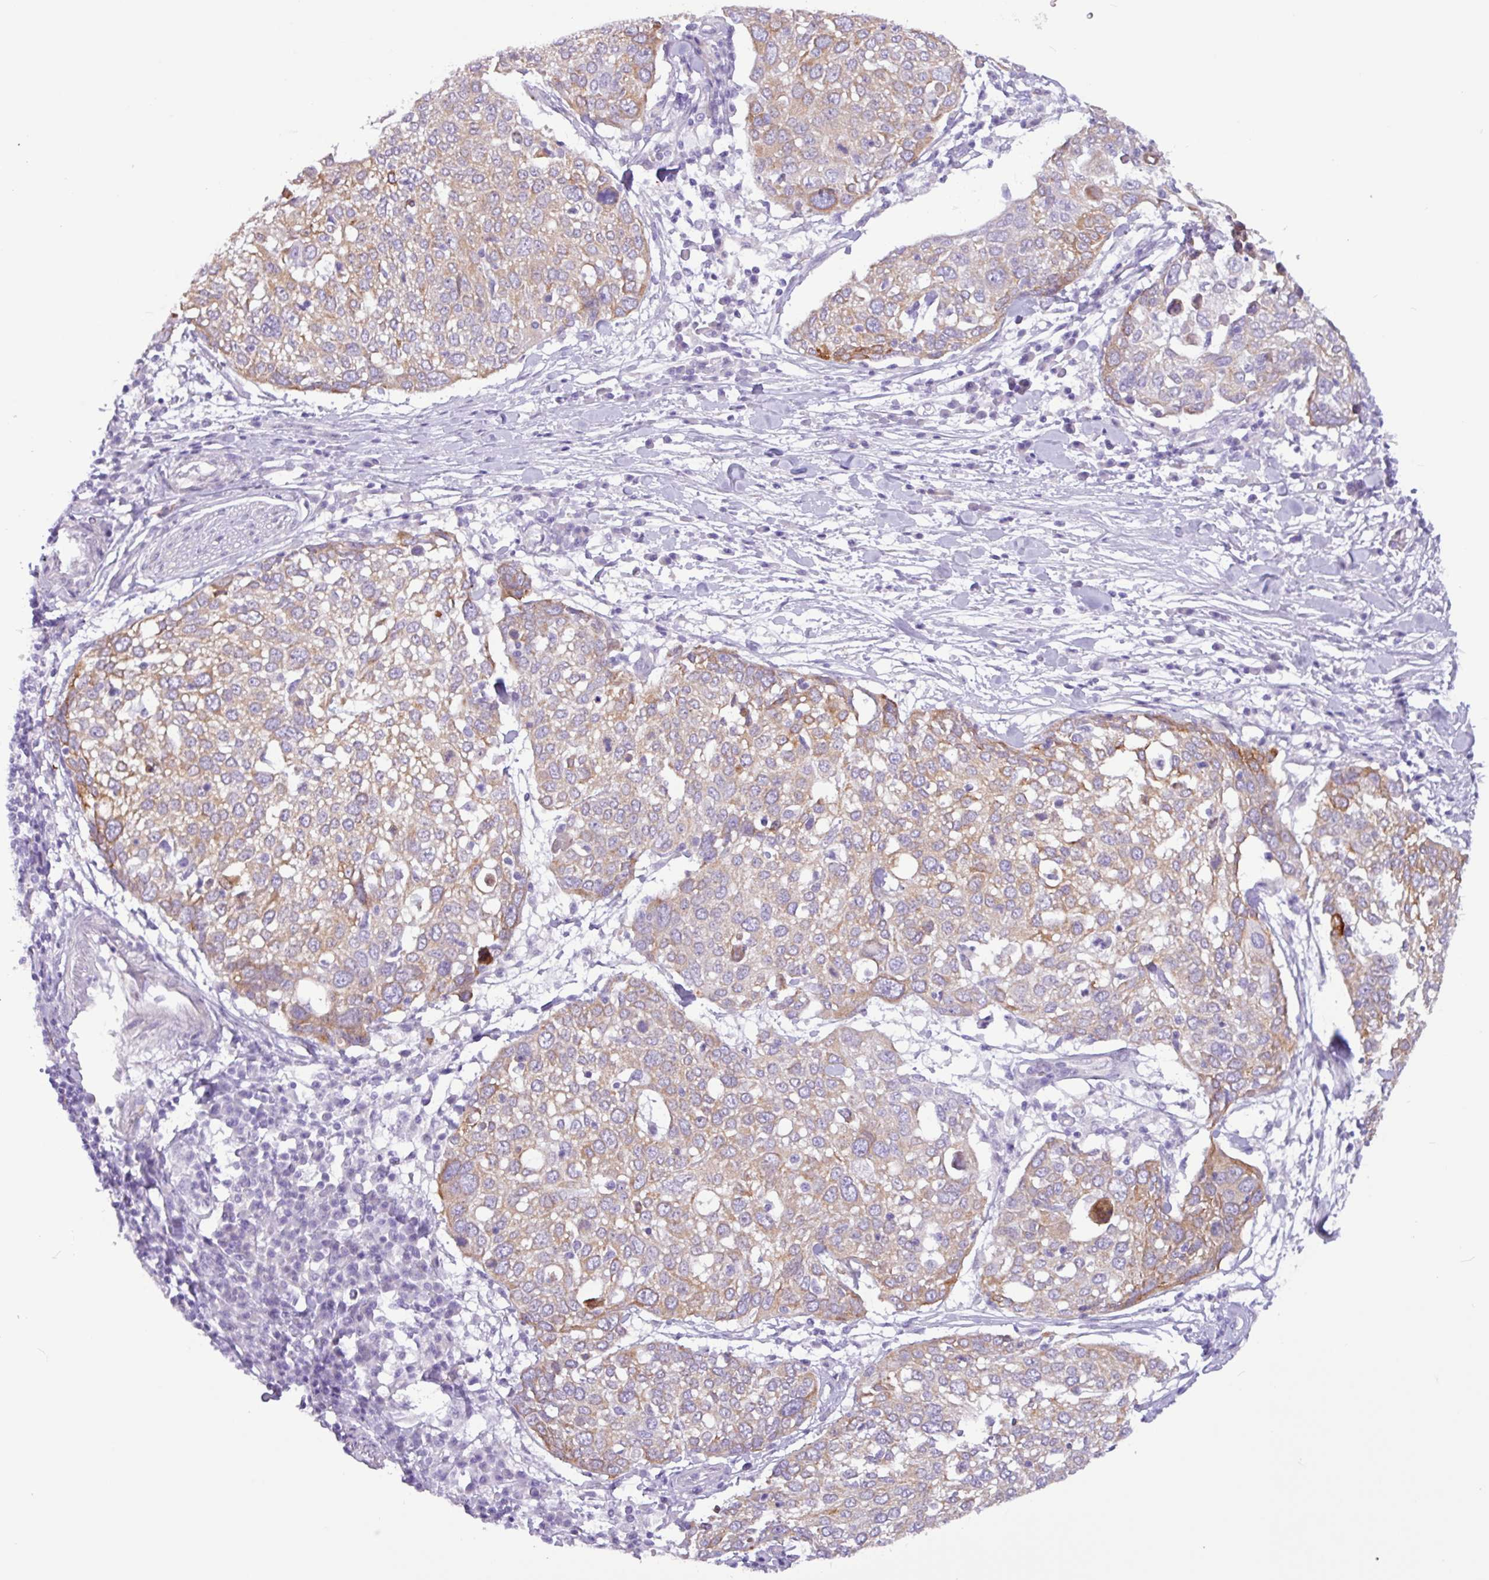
{"staining": {"intensity": "weak", "quantity": ">75%", "location": "cytoplasmic/membranous"}, "tissue": "lung cancer", "cell_type": "Tumor cells", "image_type": "cancer", "snomed": [{"axis": "morphology", "description": "Squamous cell carcinoma, NOS"}, {"axis": "topography", "description": "Lung"}], "caption": "Brown immunohistochemical staining in lung cancer demonstrates weak cytoplasmic/membranous expression in about >75% of tumor cells. (DAB = brown stain, brightfield microscopy at high magnification).", "gene": "SLC38A1", "patient": {"sex": "male", "age": 65}}